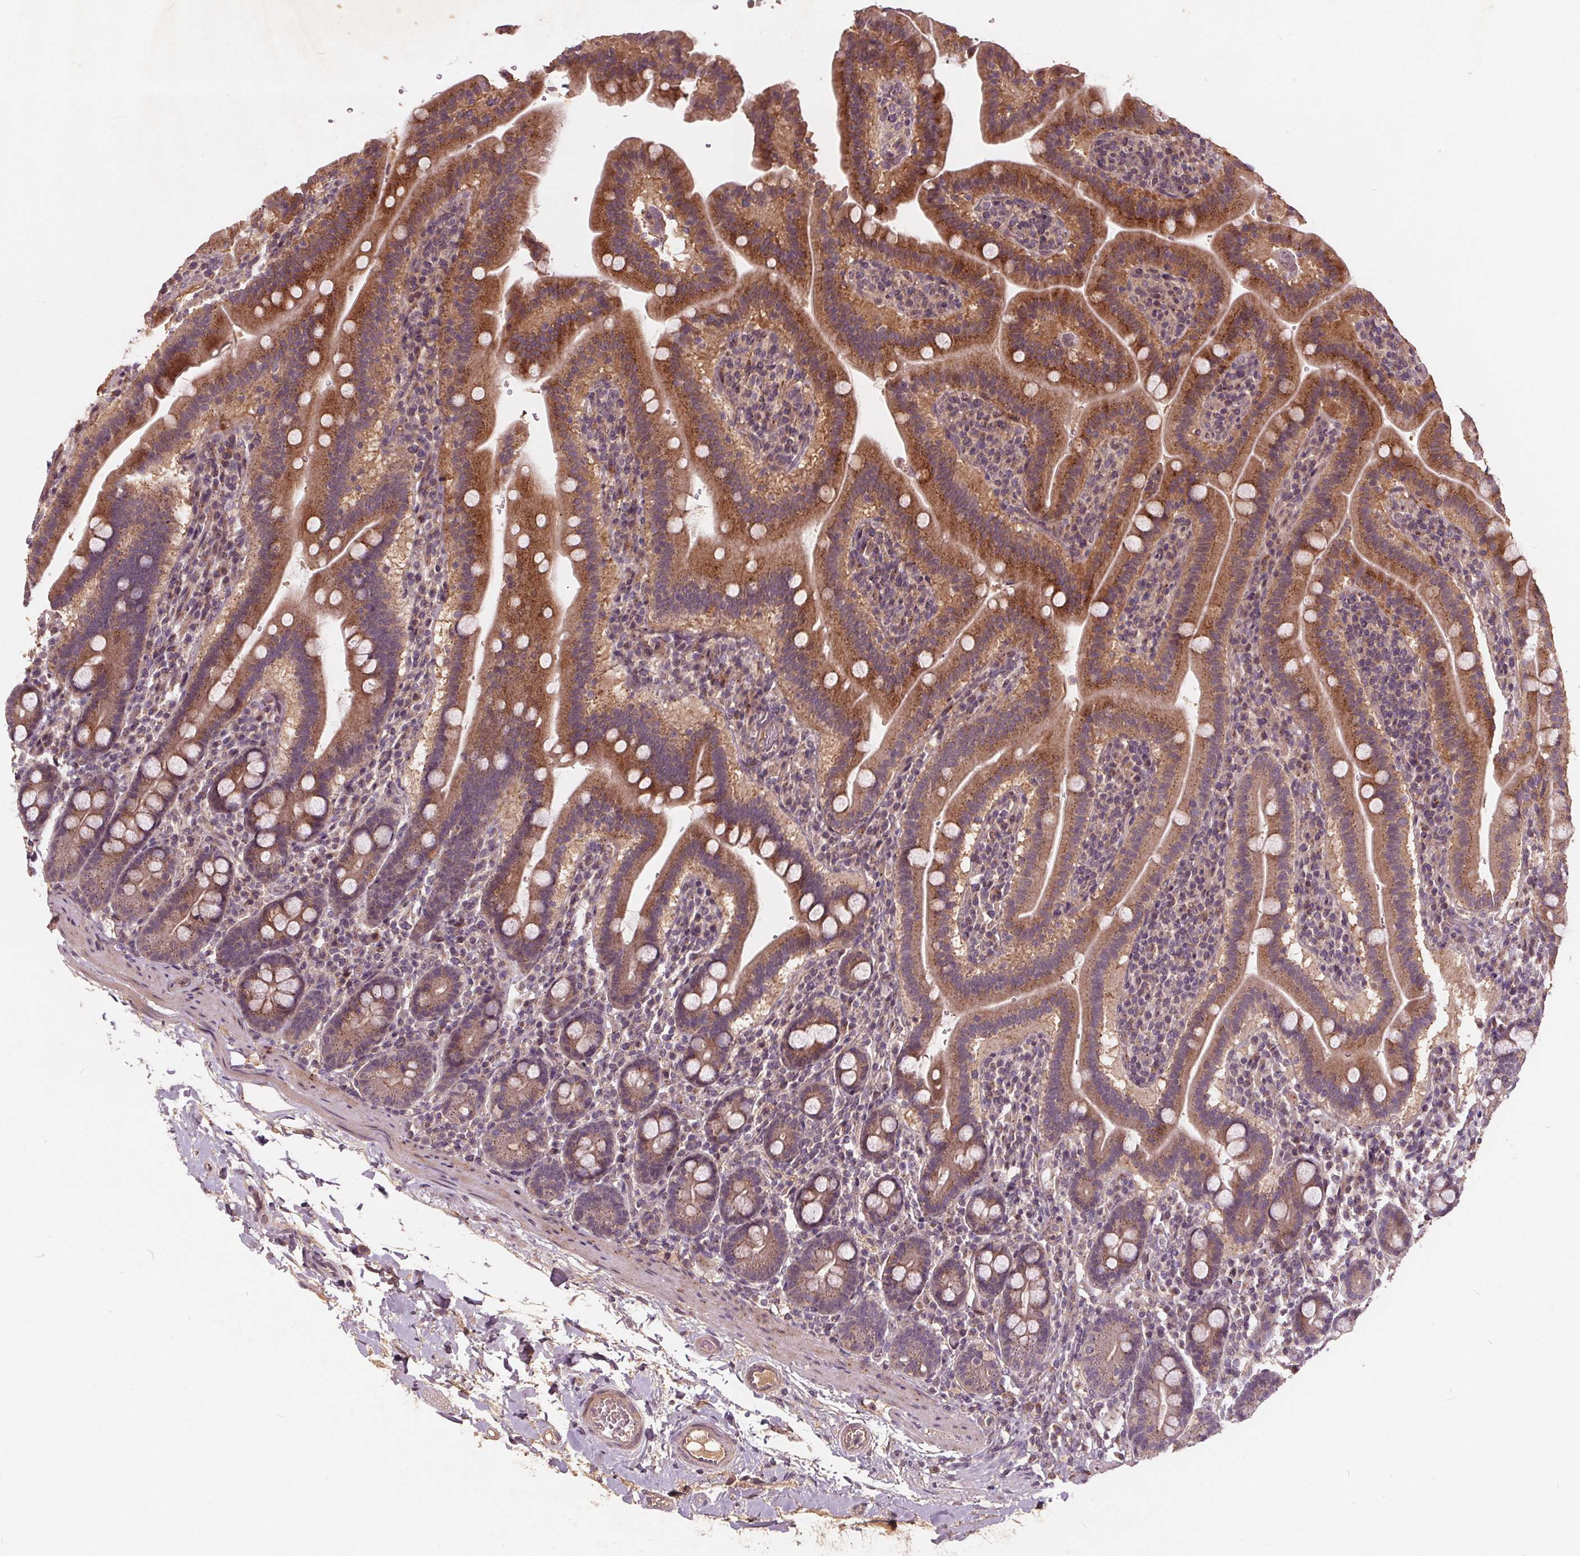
{"staining": {"intensity": "moderate", "quantity": ">75%", "location": "cytoplasmic/membranous"}, "tissue": "small intestine", "cell_type": "Glandular cells", "image_type": "normal", "snomed": [{"axis": "morphology", "description": "Normal tissue, NOS"}, {"axis": "topography", "description": "Small intestine"}], "caption": "Approximately >75% of glandular cells in normal human small intestine exhibit moderate cytoplasmic/membranous protein expression as visualized by brown immunohistochemical staining.", "gene": "CSNK1G2", "patient": {"sex": "male", "age": 26}}